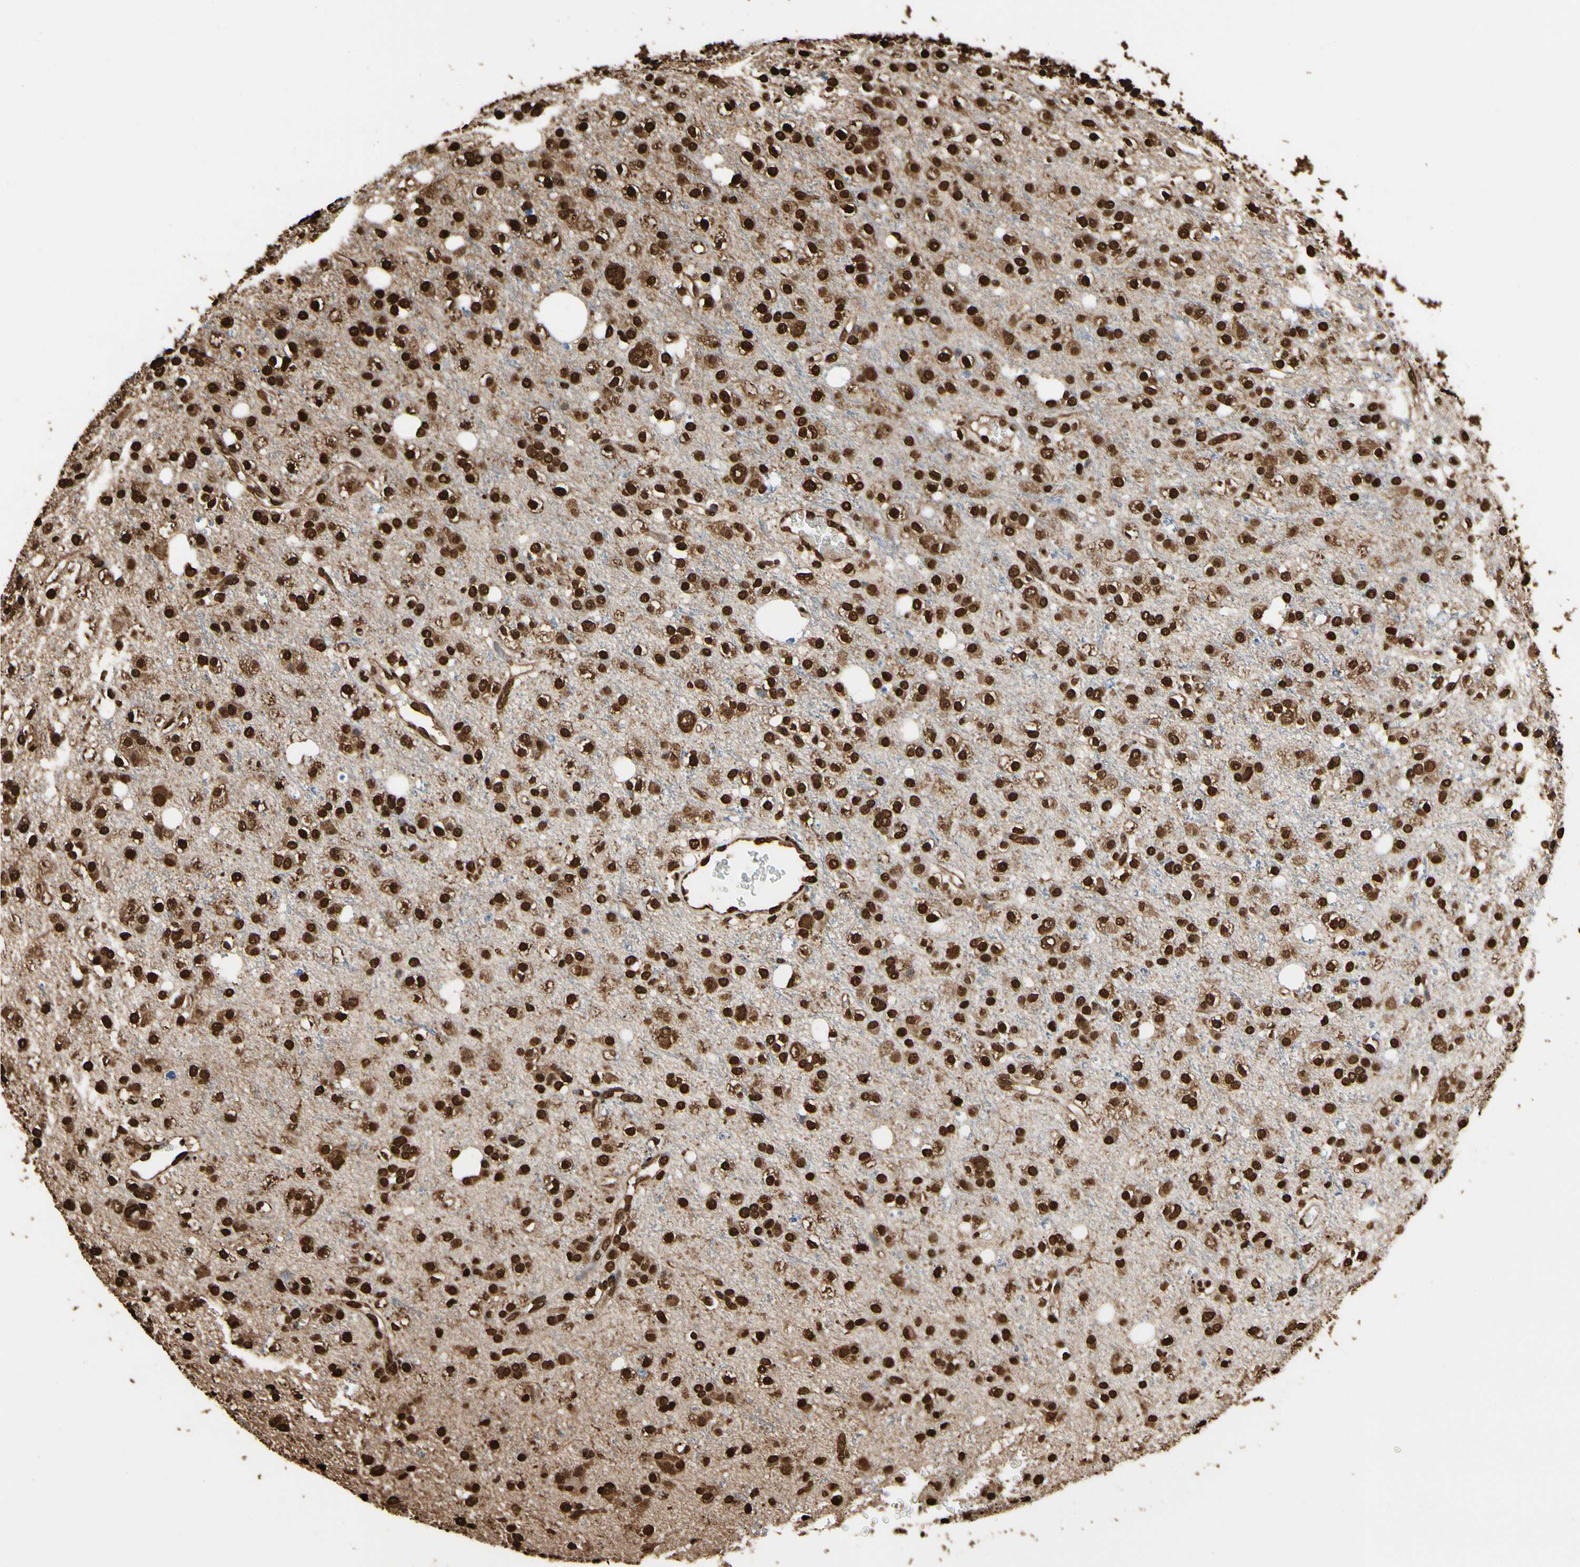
{"staining": {"intensity": "strong", "quantity": ">75%", "location": "cytoplasmic/membranous,nuclear"}, "tissue": "glioma", "cell_type": "Tumor cells", "image_type": "cancer", "snomed": [{"axis": "morphology", "description": "Glioma, malignant, High grade"}, {"axis": "topography", "description": "Brain"}], "caption": "A micrograph of glioma stained for a protein displays strong cytoplasmic/membranous and nuclear brown staining in tumor cells.", "gene": "HNRNPK", "patient": {"sex": "male", "age": 47}}